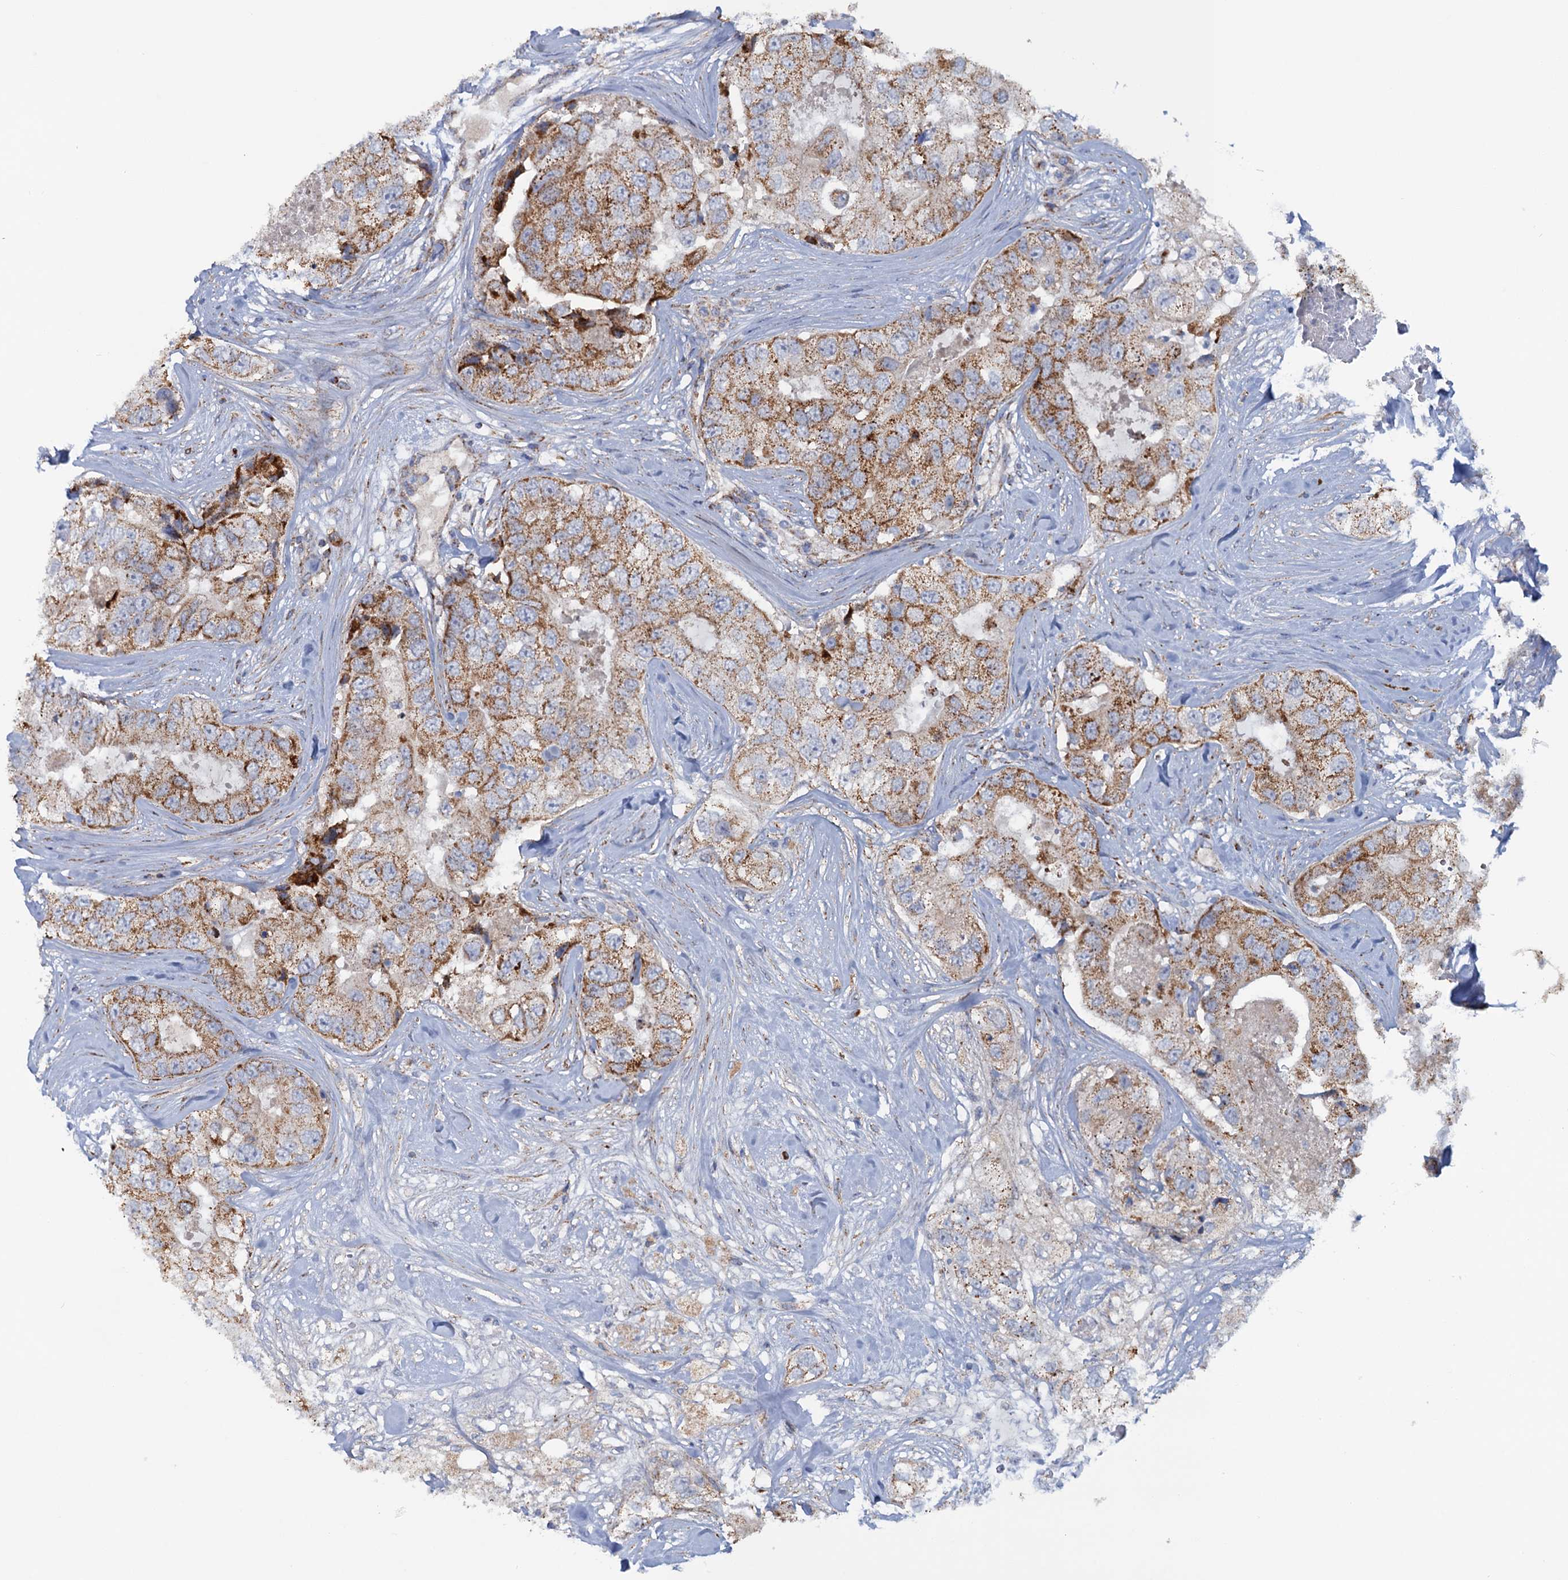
{"staining": {"intensity": "moderate", "quantity": ">75%", "location": "cytoplasmic/membranous"}, "tissue": "breast cancer", "cell_type": "Tumor cells", "image_type": "cancer", "snomed": [{"axis": "morphology", "description": "Duct carcinoma"}, {"axis": "topography", "description": "Breast"}], "caption": "Moderate cytoplasmic/membranous protein positivity is identified in approximately >75% of tumor cells in infiltrating ductal carcinoma (breast). (Brightfield microscopy of DAB IHC at high magnification).", "gene": "GTPBP3", "patient": {"sex": "female", "age": 62}}